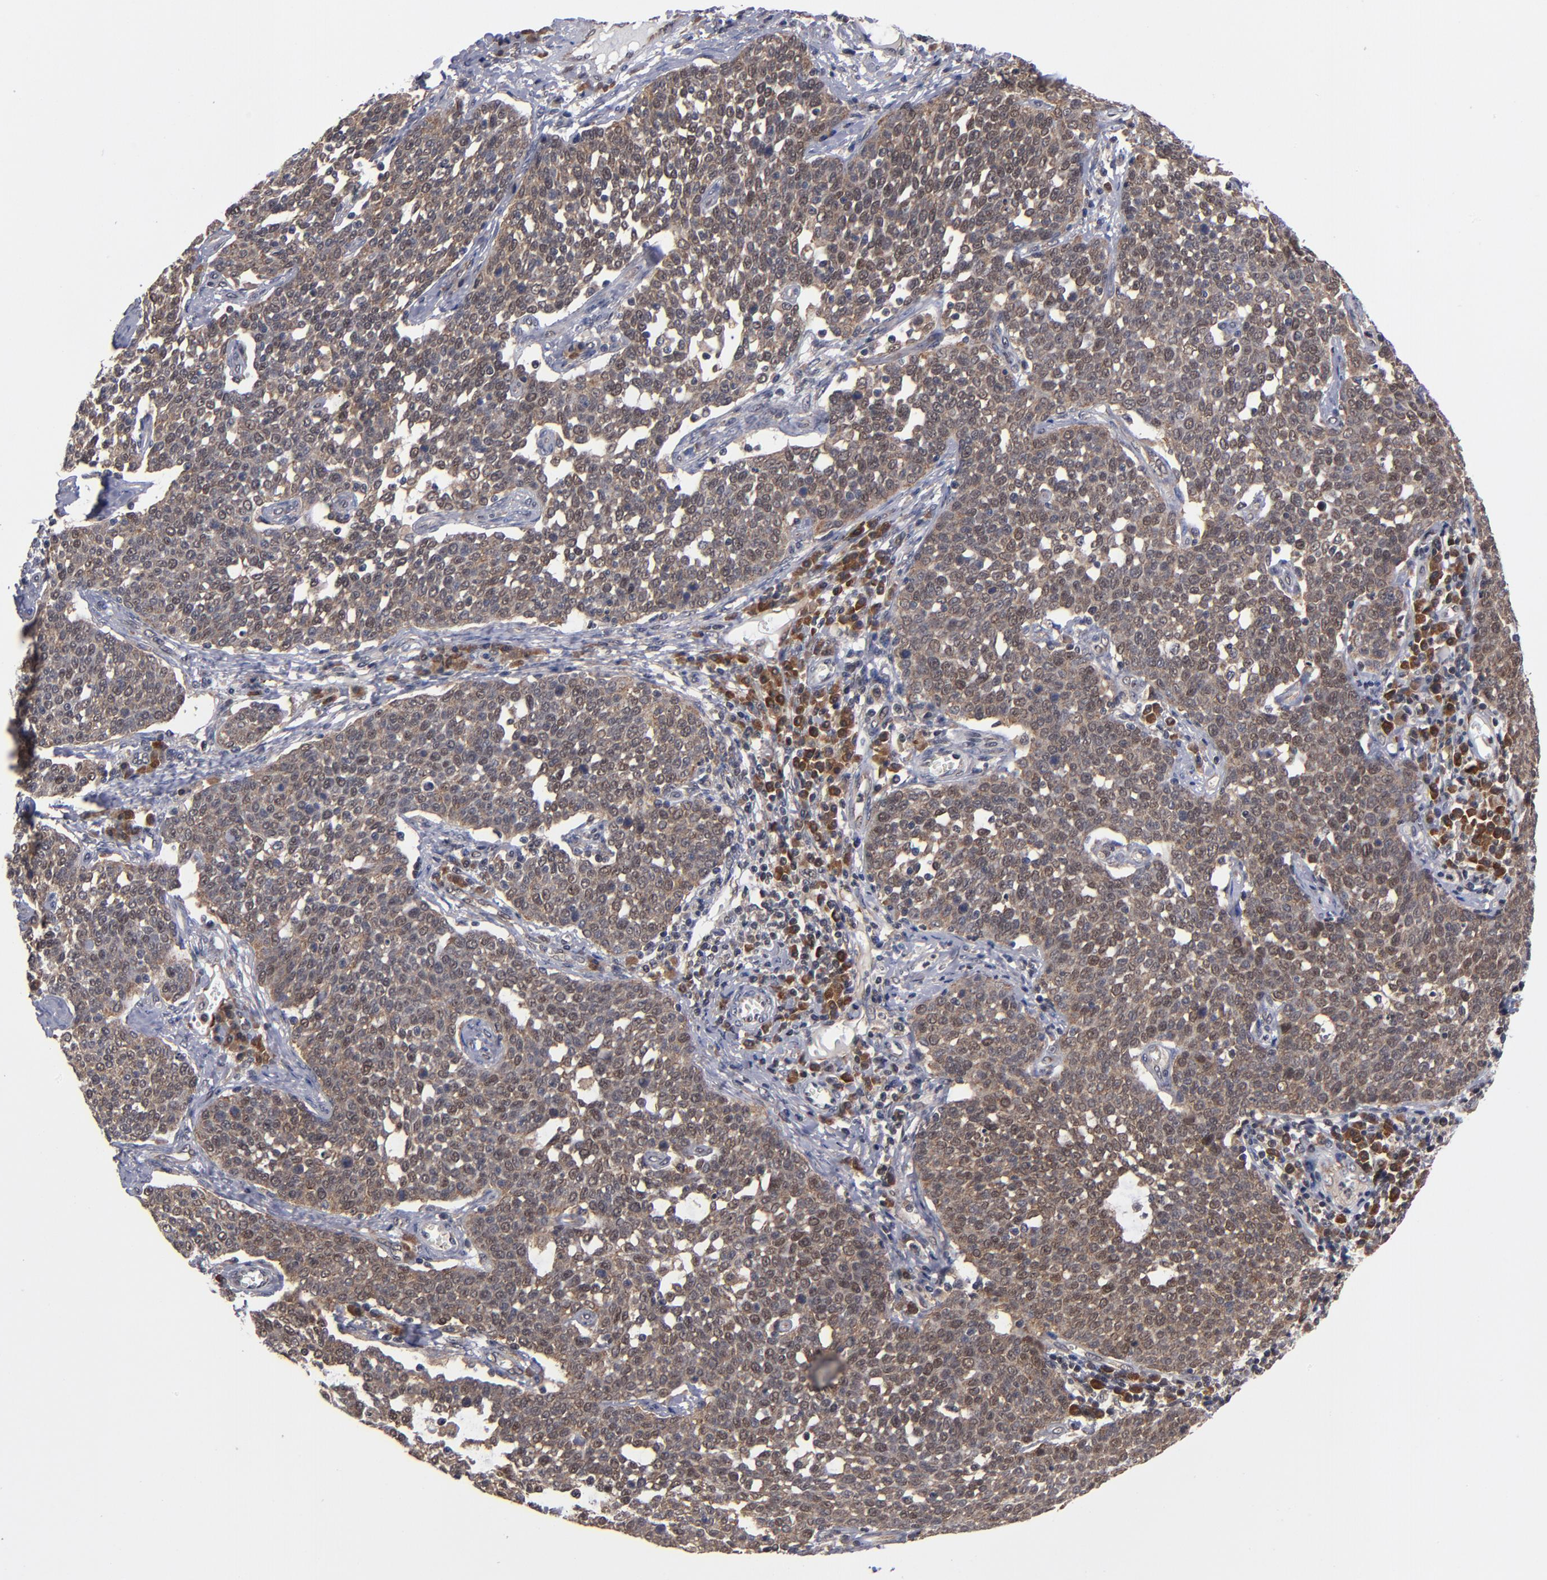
{"staining": {"intensity": "moderate", "quantity": ">75%", "location": "cytoplasmic/membranous,nuclear"}, "tissue": "cervical cancer", "cell_type": "Tumor cells", "image_type": "cancer", "snomed": [{"axis": "morphology", "description": "Squamous cell carcinoma, NOS"}, {"axis": "topography", "description": "Cervix"}], "caption": "The photomicrograph reveals a brown stain indicating the presence of a protein in the cytoplasmic/membranous and nuclear of tumor cells in cervical squamous cell carcinoma.", "gene": "ALG13", "patient": {"sex": "female", "age": 34}}